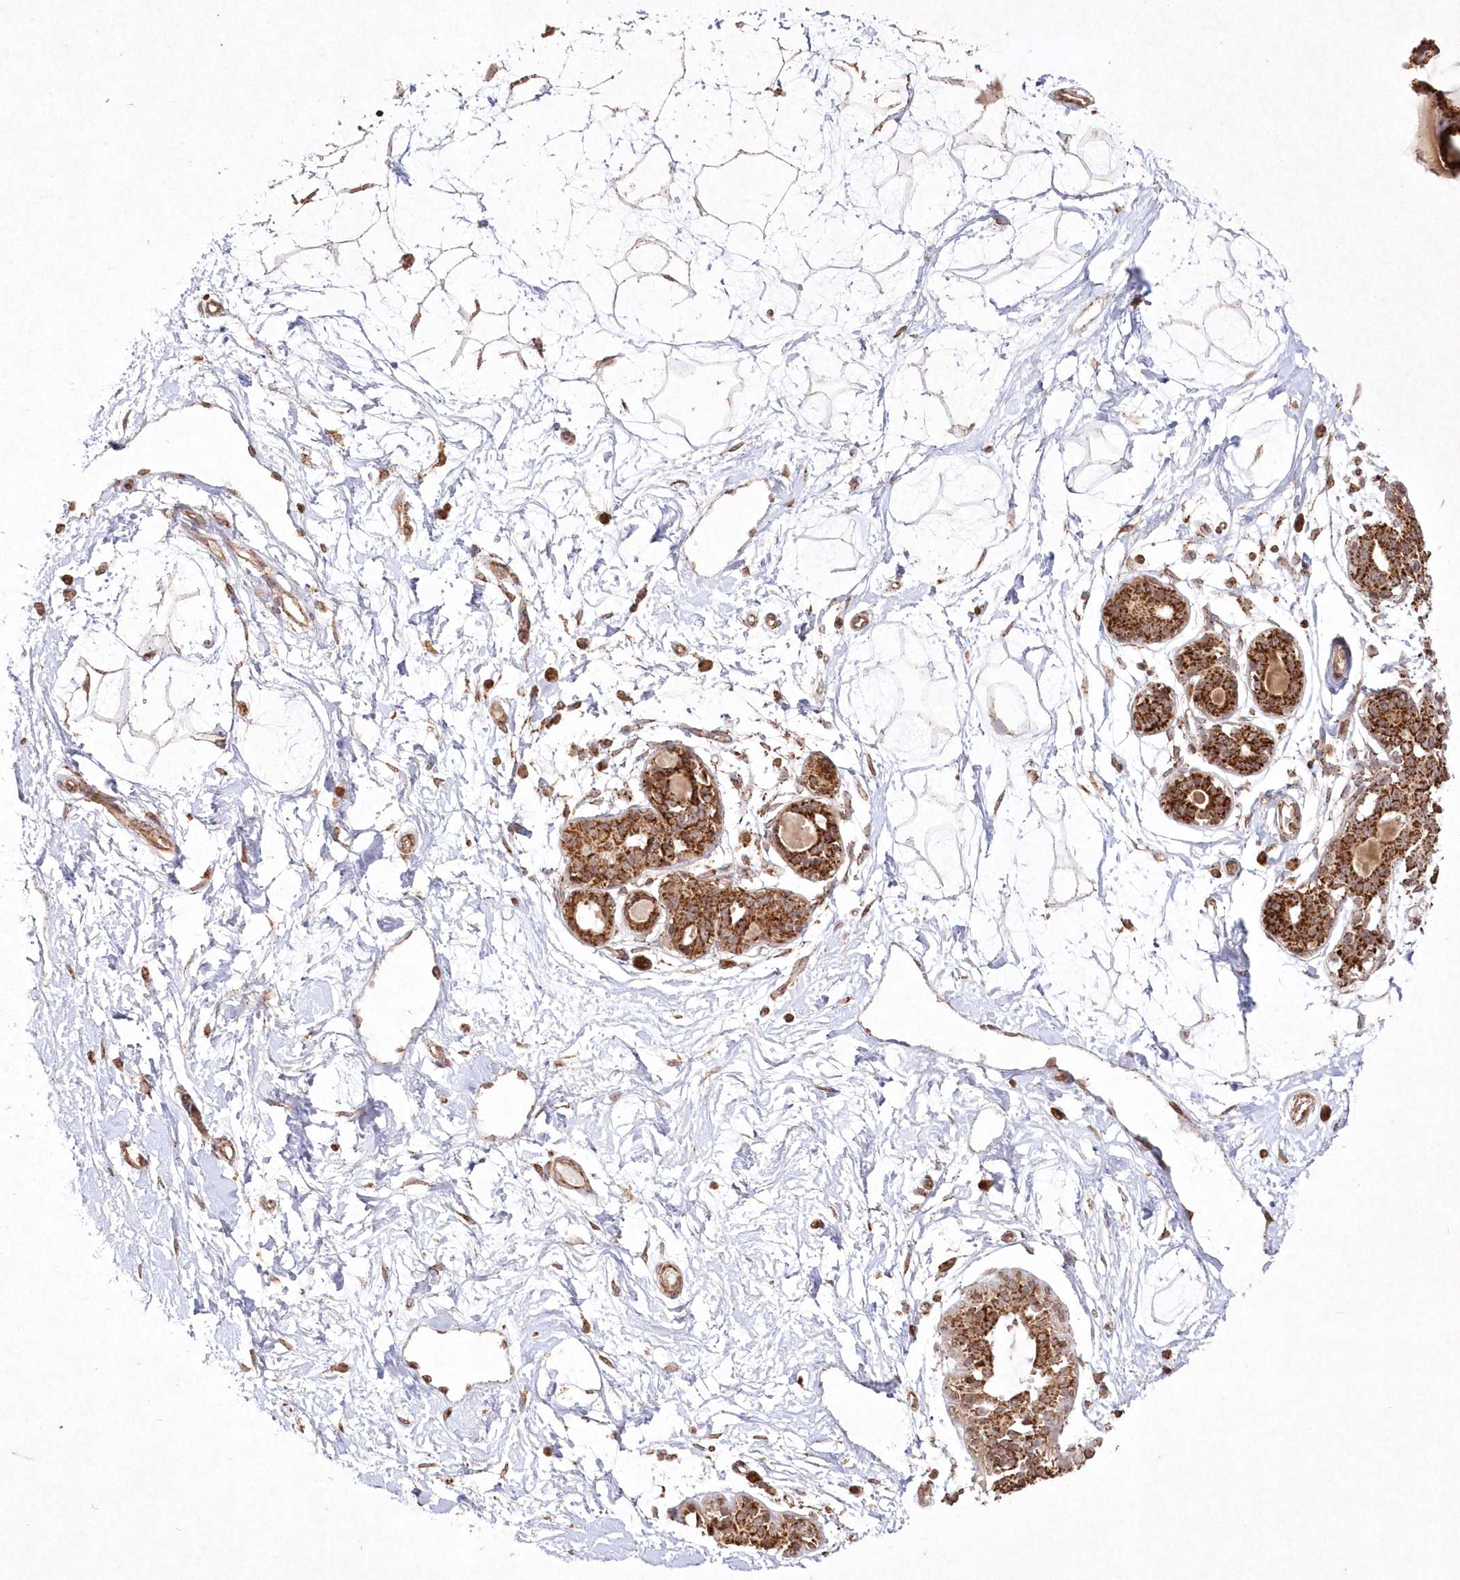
{"staining": {"intensity": "moderate", "quantity": ">75%", "location": "cytoplasmic/membranous"}, "tissue": "breast", "cell_type": "Adipocytes", "image_type": "normal", "snomed": [{"axis": "morphology", "description": "Normal tissue, NOS"}, {"axis": "topography", "description": "Breast"}], "caption": "An immunohistochemistry (IHC) photomicrograph of normal tissue is shown. Protein staining in brown highlights moderate cytoplasmic/membranous positivity in breast within adipocytes.", "gene": "LRPPRC", "patient": {"sex": "female", "age": 45}}